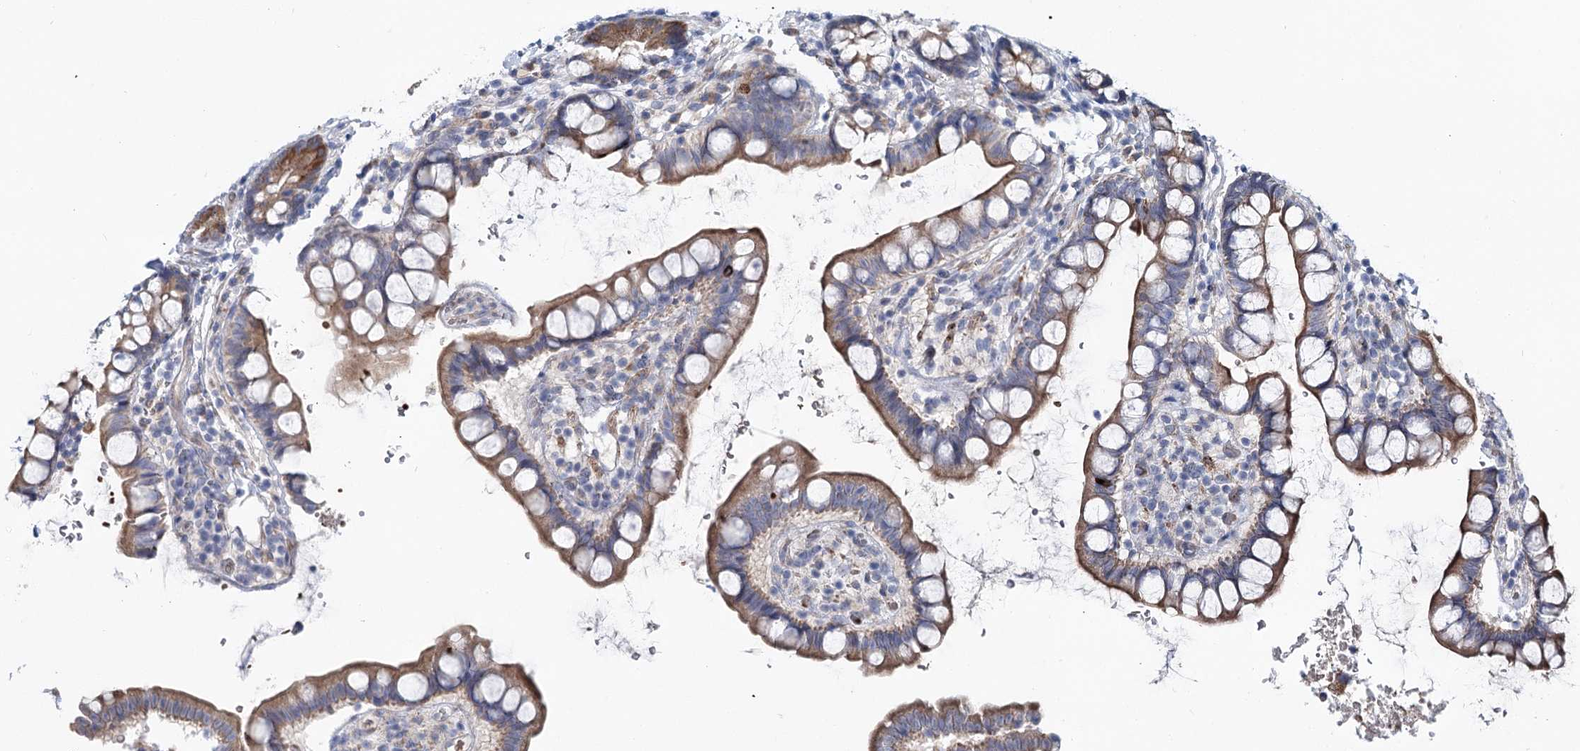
{"staining": {"intensity": "strong", "quantity": "<25%", "location": "cytoplasmic/membranous"}, "tissue": "small intestine", "cell_type": "Glandular cells", "image_type": "normal", "snomed": [{"axis": "morphology", "description": "Normal tissue, NOS"}, {"axis": "topography", "description": "Smooth muscle"}, {"axis": "topography", "description": "Small intestine"}], "caption": "Small intestine stained for a protein displays strong cytoplasmic/membranous positivity in glandular cells. (DAB IHC, brown staining for protein, blue staining for nuclei).", "gene": "CIB4", "patient": {"sex": "female", "age": 84}}